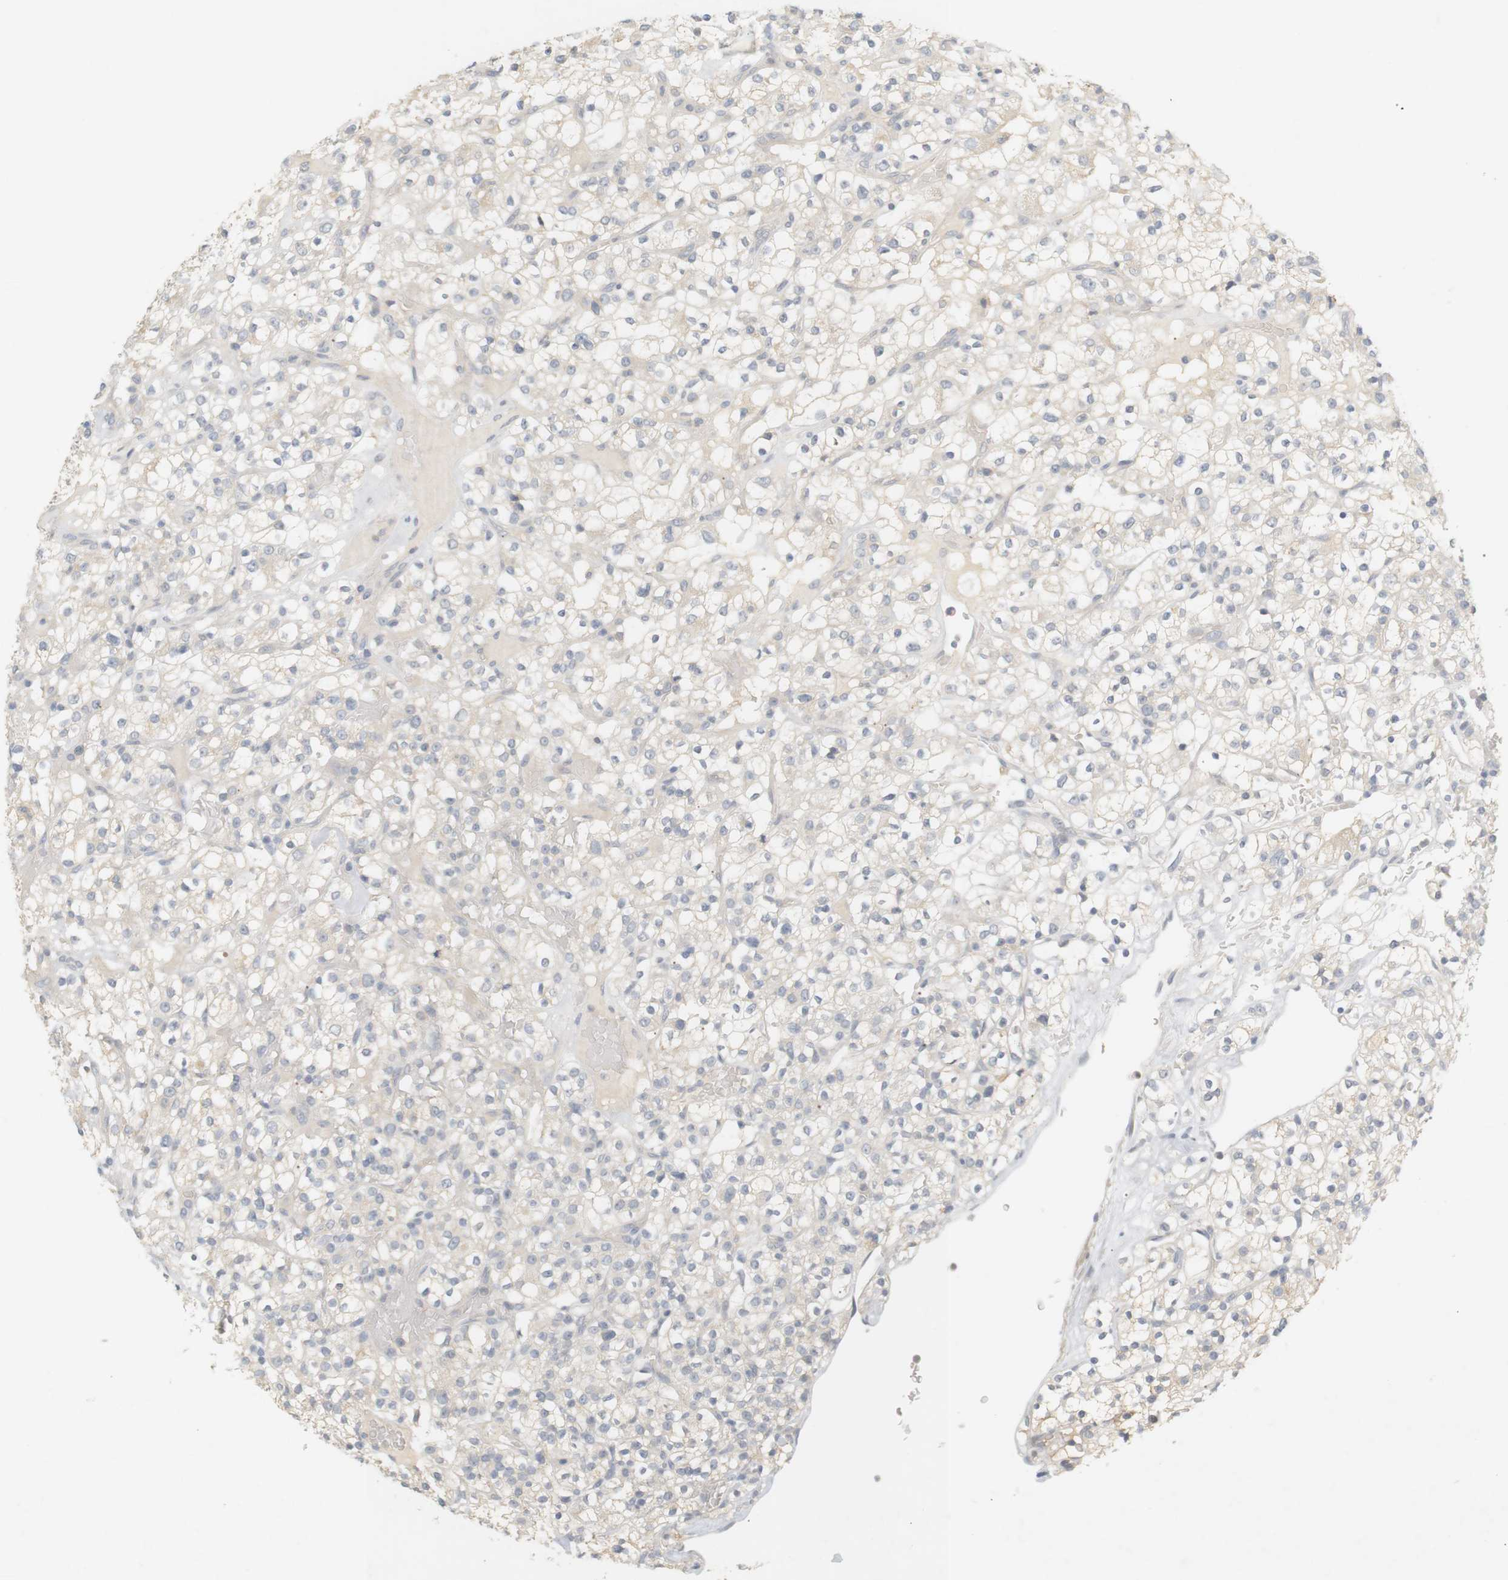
{"staining": {"intensity": "weak", "quantity": "<25%", "location": "cytoplasmic/membranous"}, "tissue": "renal cancer", "cell_type": "Tumor cells", "image_type": "cancer", "snomed": [{"axis": "morphology", "description": "Normal tissue, NOS"}, {"axis": "morphology", "description": "Adenocarcinoma, NOS"}, {"axis": "topography", "description": "Kidney"}], "caption": "Tumor cells show no significant protein expression in renal adenocarcinoma.", "gene": "RTN3", "patient": {"sex": "female", "age": 72}}